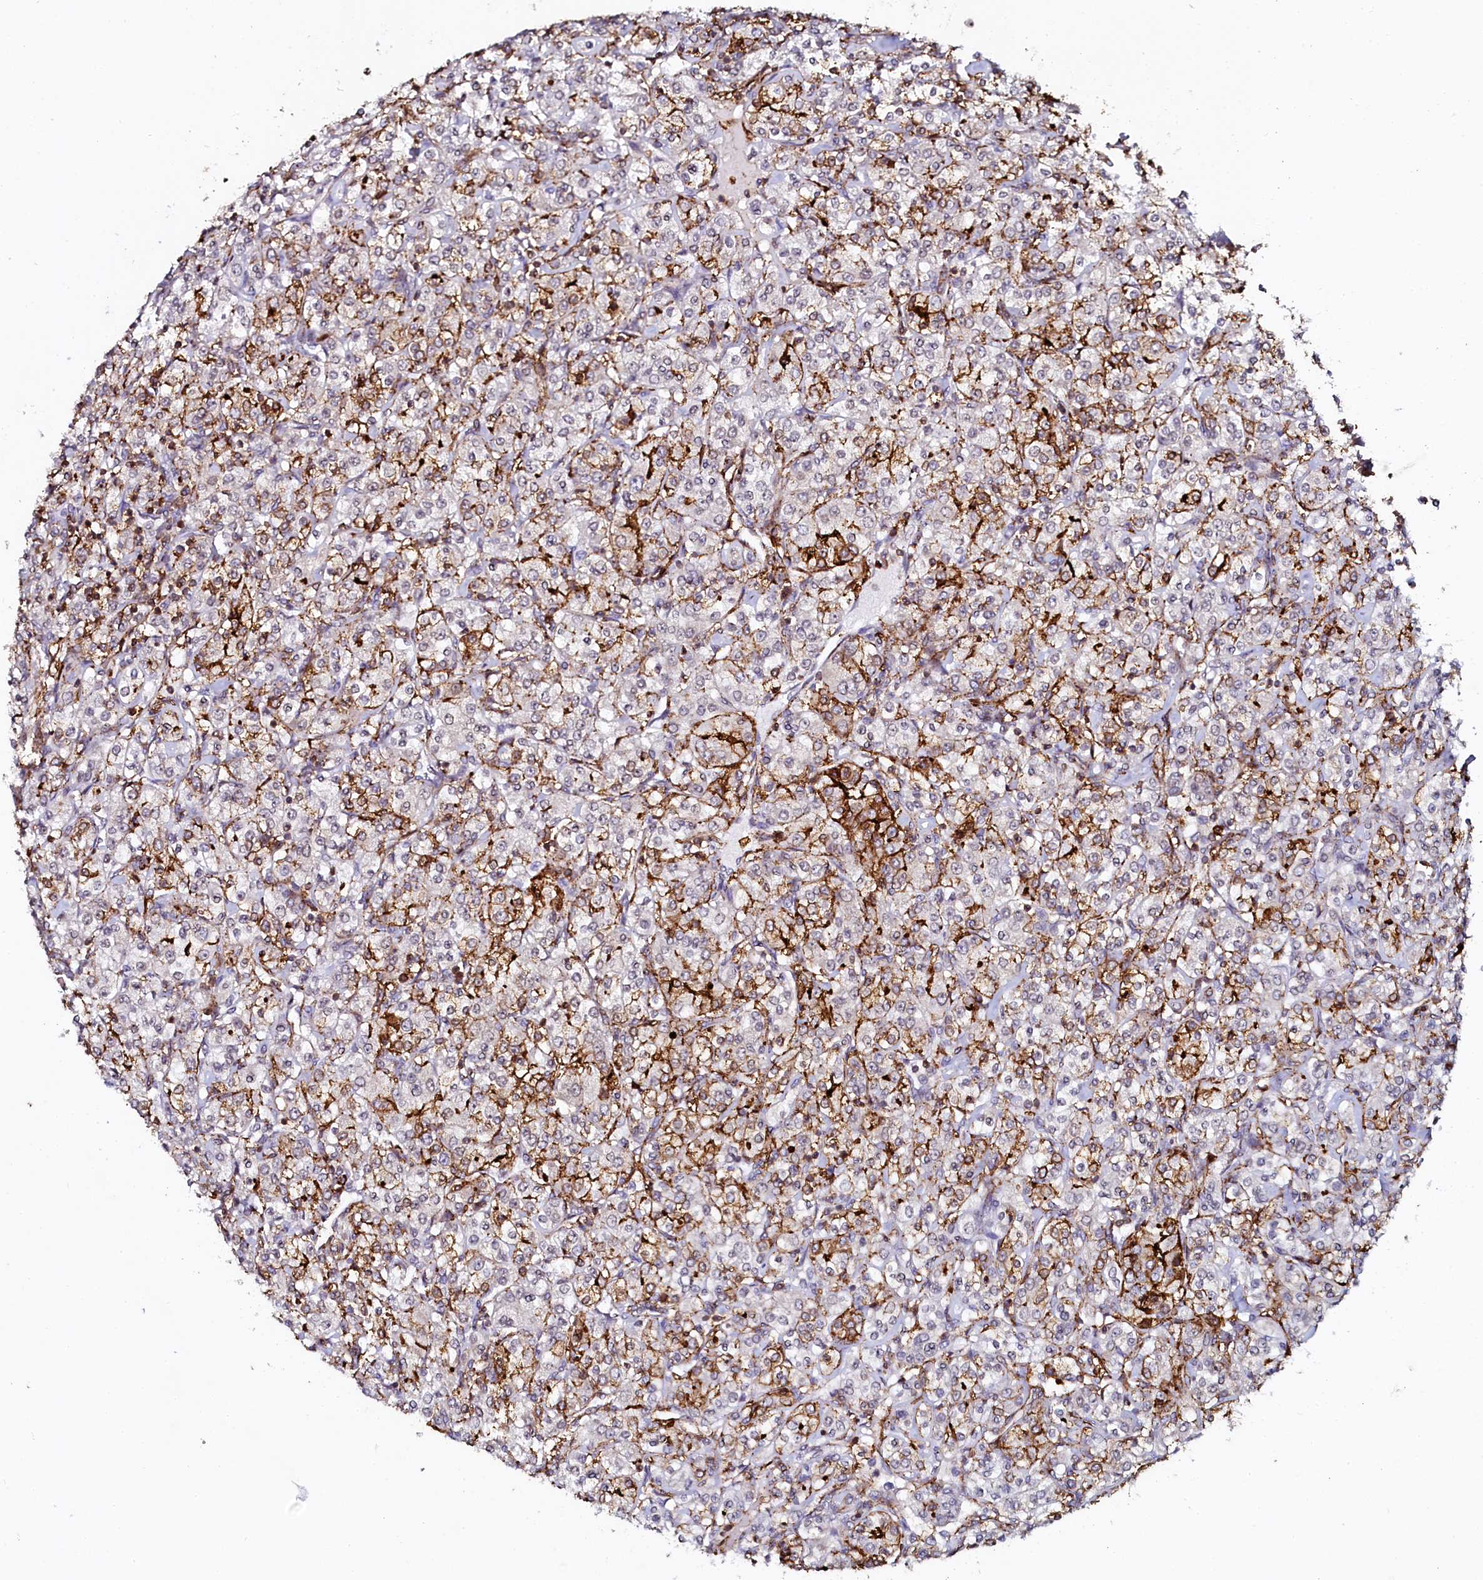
{"staining": {"intensity": "moderate", "quantity": "25%-75%", "location": "cytoplasmic/membranous"}, "tissue": "renal cancer", "cell_type": "Tumor cells", "image_type": "cancer", "snomed": [{"axis": "morphology", "description": "Adenocarcinoma, NOS"}, {"axis": "topography", "description": "Kidney"}], "caption": "Human renal cancer (adenocarcinoma) stained with a protein marker shows moderate staining in tumor cells.", "gene": "AAAS", "patient": {"sex": "male", "age": 77}}